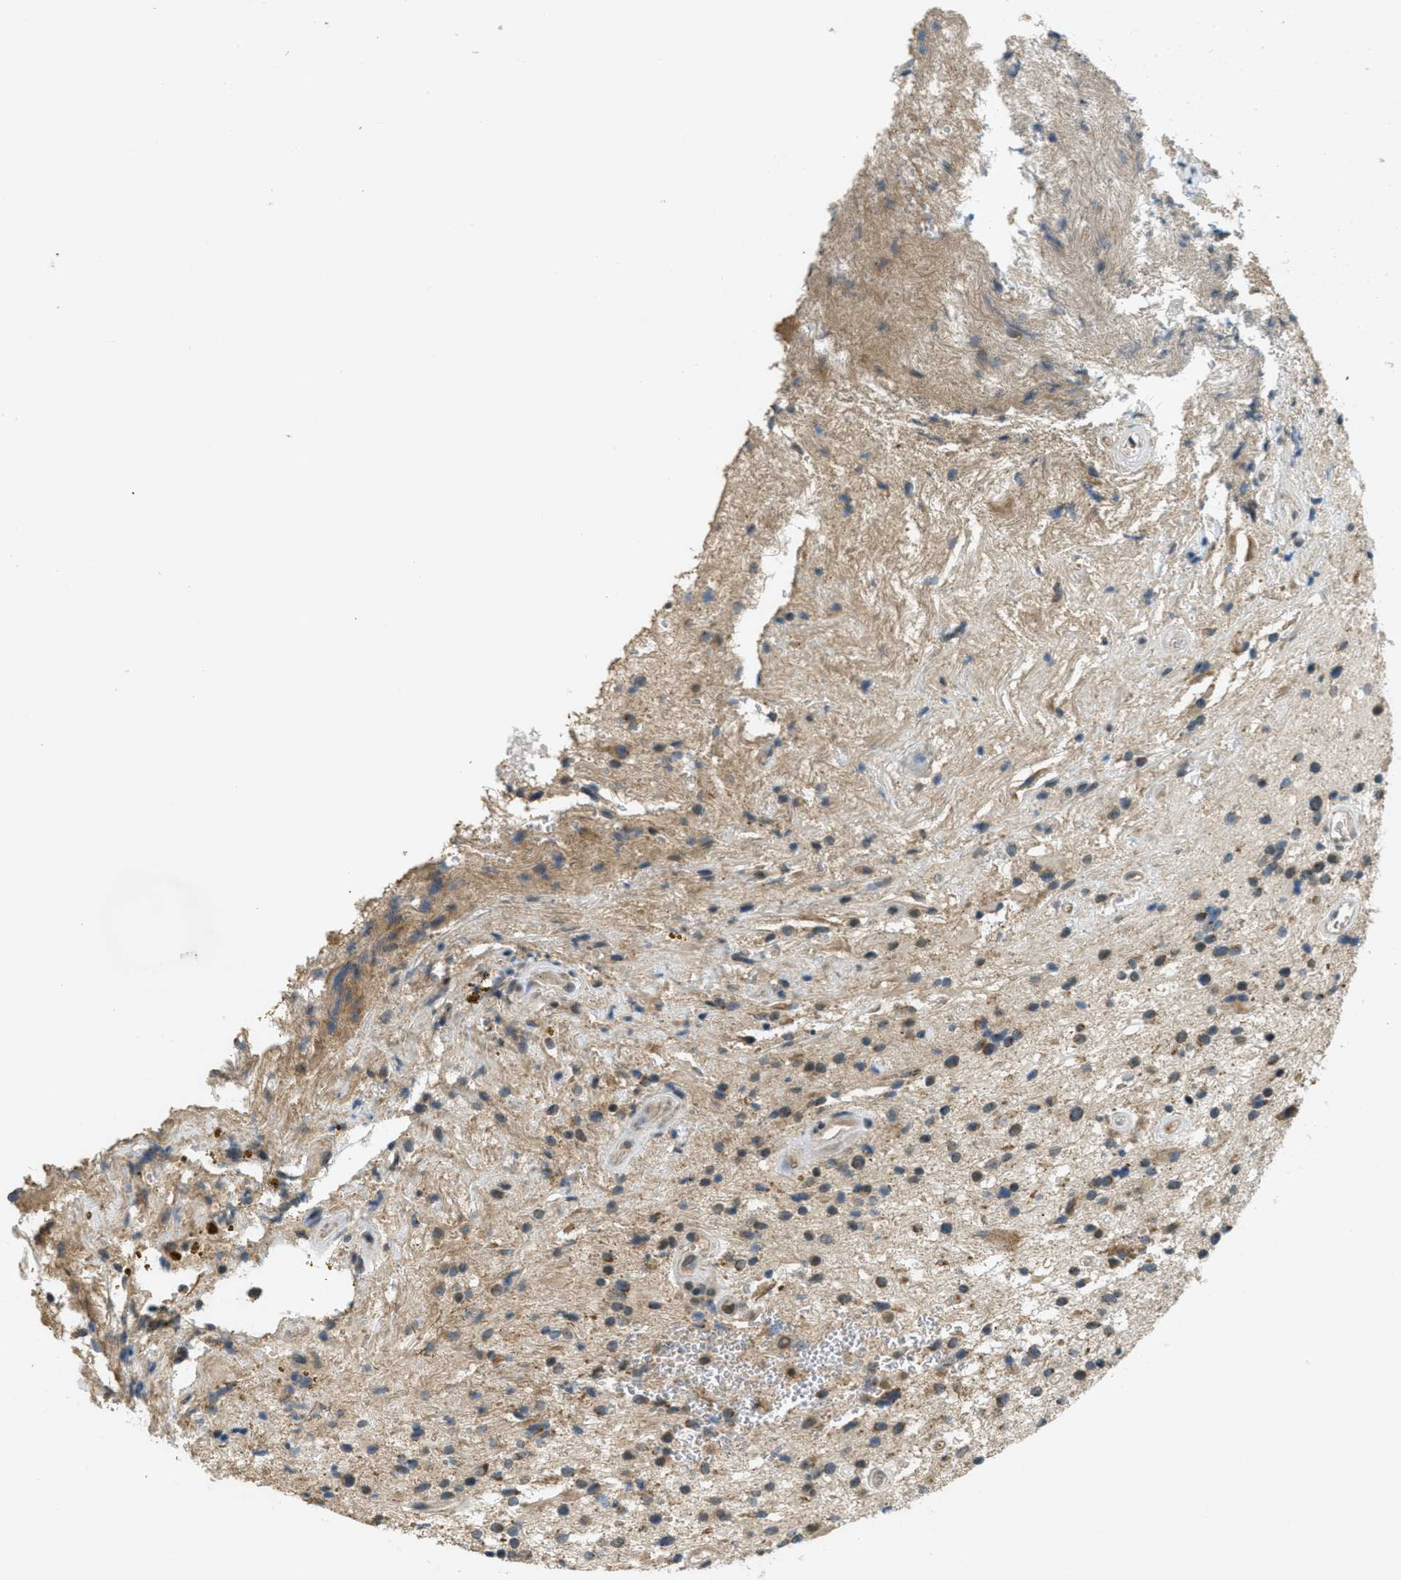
{"staining": {"intensity": "moderate", "quantity": "25%-75%", "location": "cytoplasmic/membranous"}, "tissue": "glioma", "cell_type": "Tumor cells", "image_type": "cancer", "snomed": [{"axis": "morphology", "description": "Glioma, malignant, High grade"}, {"axis": "topography", "description": "Brain"}], "caption": "Immunohistochemical staining of high-grade glioma (malignant) displays moderate cytoplasmic/membranous protein staining in about 25%-75% of tumor cells. (DAB (3,3'-diaminobenzidine) IHC with brightfield microscopy, high magnification).", "gene": "TCF20", "patient": {"sex": "male", "age": 33}}